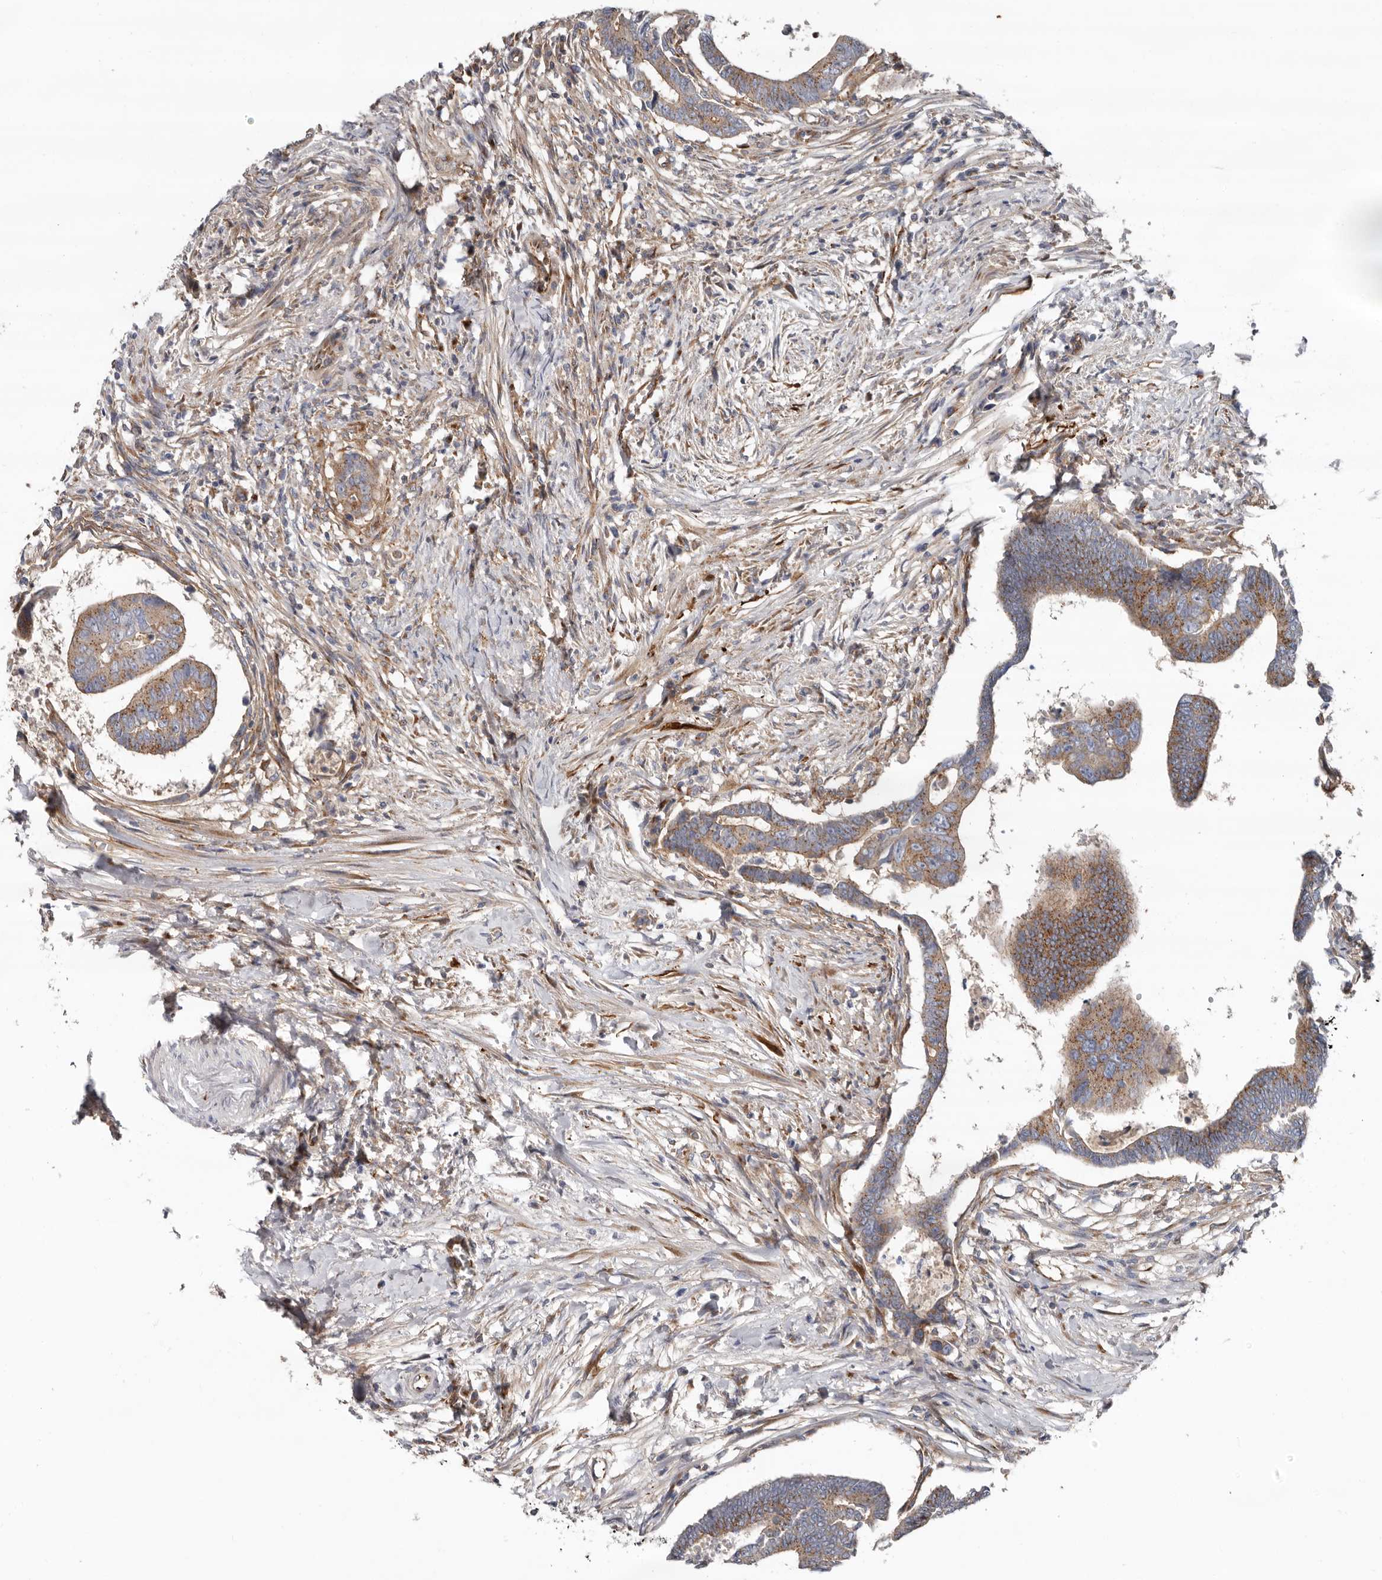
{"staining": {"intensity": "moderate", "quantity": ">75%", "location": "cytoplasmic/membranous"}, "tissue": "colorectal cancer", "cell_type": "Tumor cells", "image_type": "cancer", "snomed": [{"axis": "morphology", "description": "Adenocarcinoma, NOS"}, {"axis": "topography", "description": "Rectum"}], "caption": "Immunohistochemical staining of colorectal cancer (adenocarcinoma) reveals moderate cytoplasmic/membranous protein staining in about >75% of tumor cells.", "gene": "LUZP1", "patient": {"sex": "female", "age": 65}}